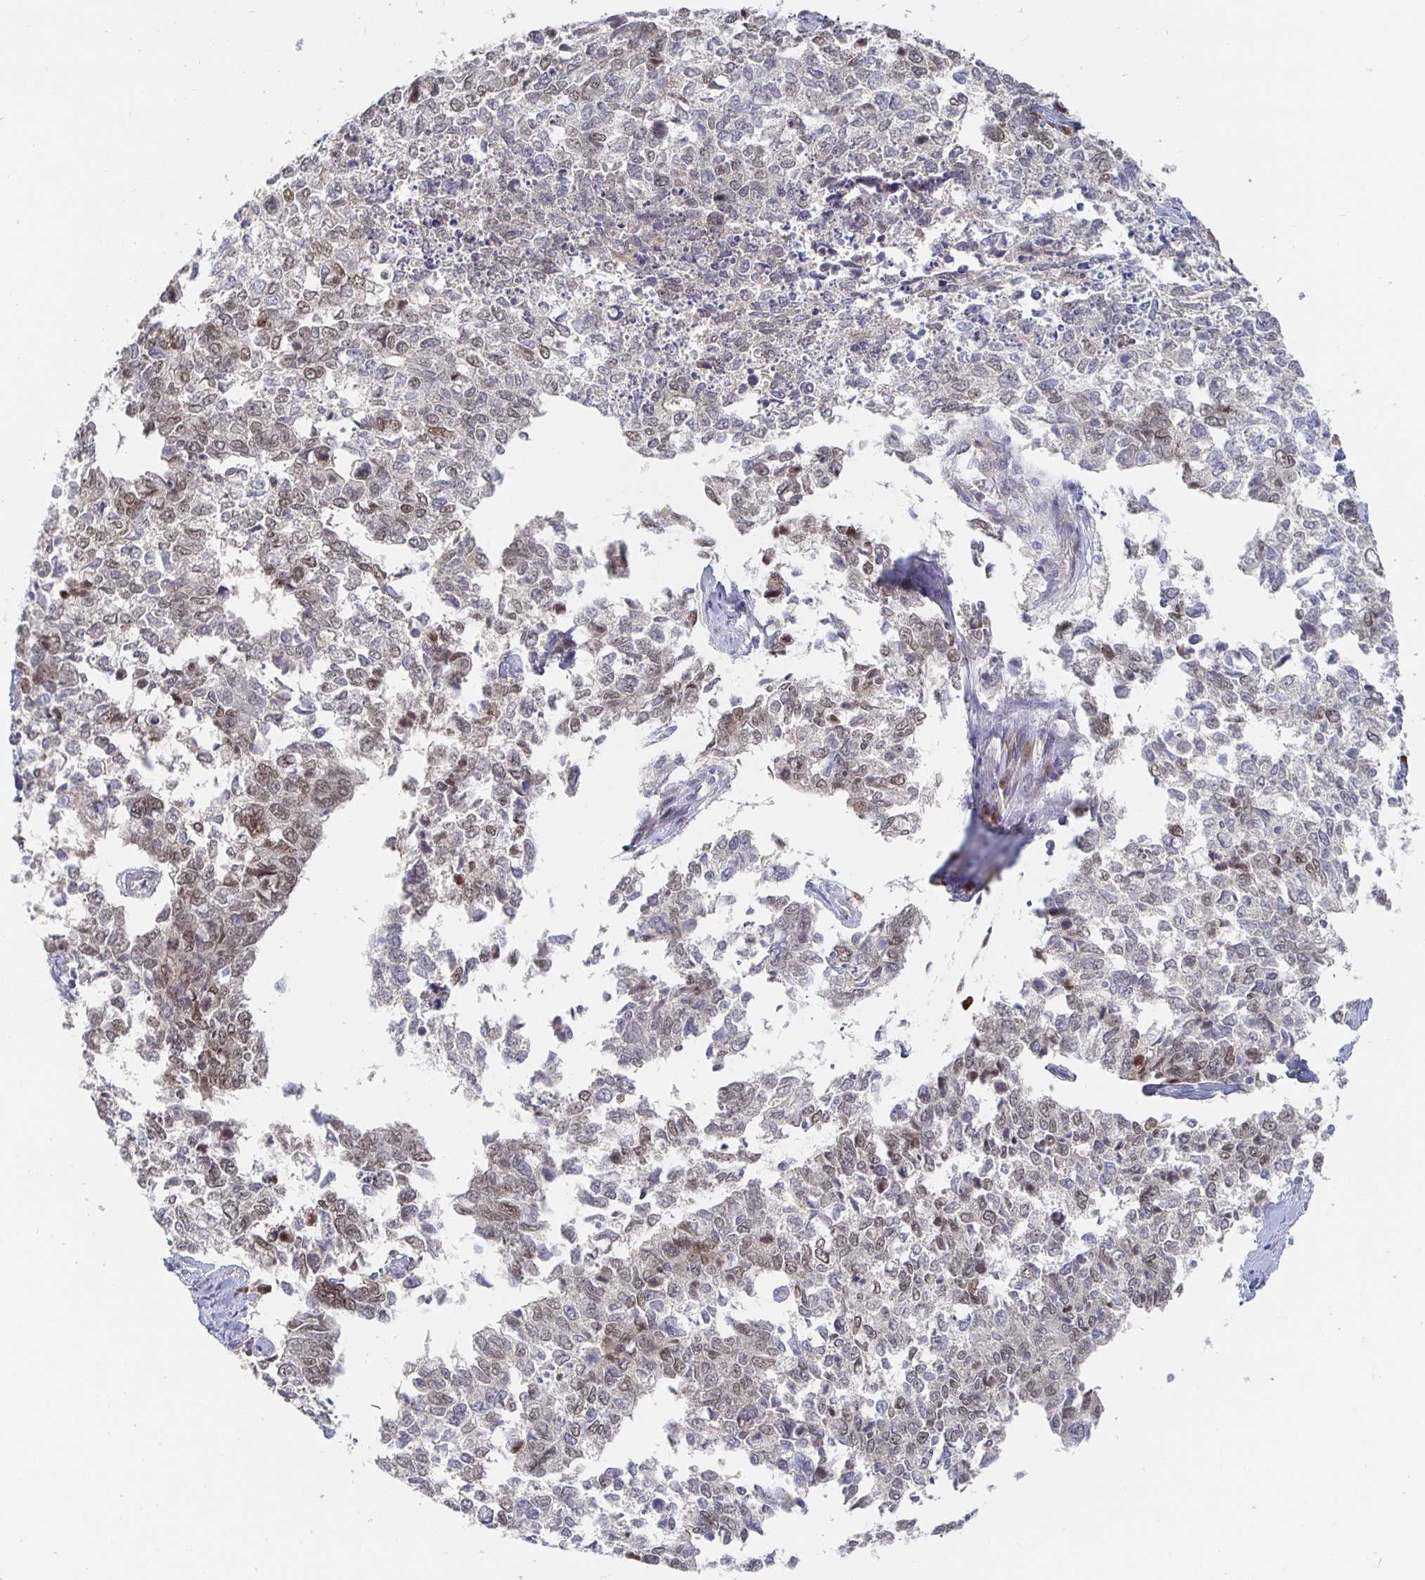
{"staining": {"intensity": "weak", "quantity": "25%-75%", "location": "nuclear"}, "tissue": "cervical cancer", "cell_type": "Tumor cells", "image_type": "cancer", "snomed": [{"axis": "morphology", "description": "Adenocarcinoma, NOS"}, {"axis": "topography", "description": "Cervix"}], "caption": "Human cervical cancer (adenocarcinoma) stained with a protein marker exhibits weak staining in tumor cells.", "gene": "MEIS1", "patient": {"sex": "female", "age": 63}}